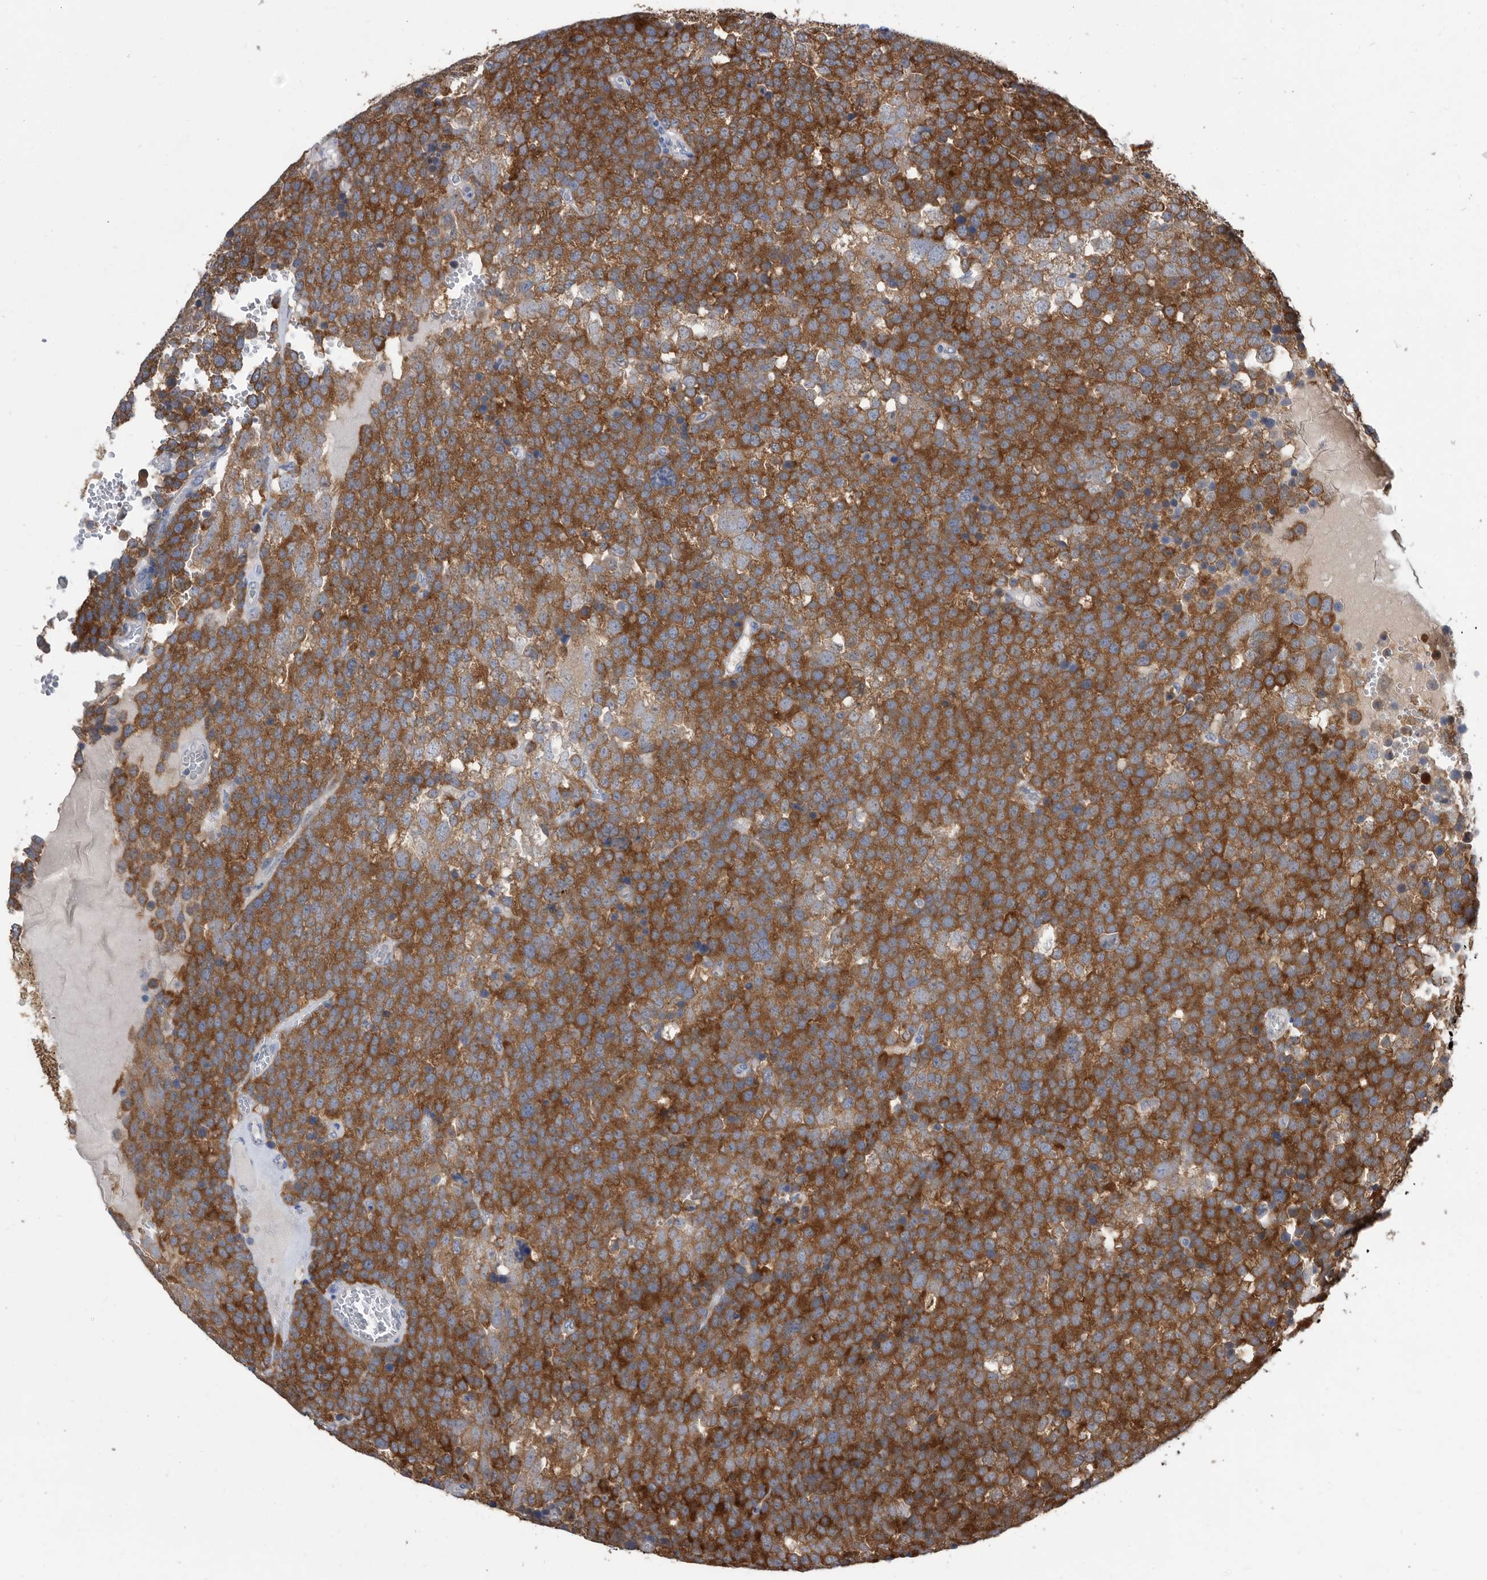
{"staining": {"intensity": "strong", "quantity": ">75%", "location": "cytoplasmic/membranous"}, "tissue": "testis cancer", "cell_type": "Tumor cells", "image_type": "cancer", "snomed": [{"axis": "morphology", "description": "Seminoma, NOS"}, {"axis": "topography", "description": "Testis"}], "caption": "A brown stain labels strong cytoplasmic/membranous staining of a protein in testis seminoma tumor cells.", "gene": "CCT4", "patient": {"sex": "male", "age": 71}}